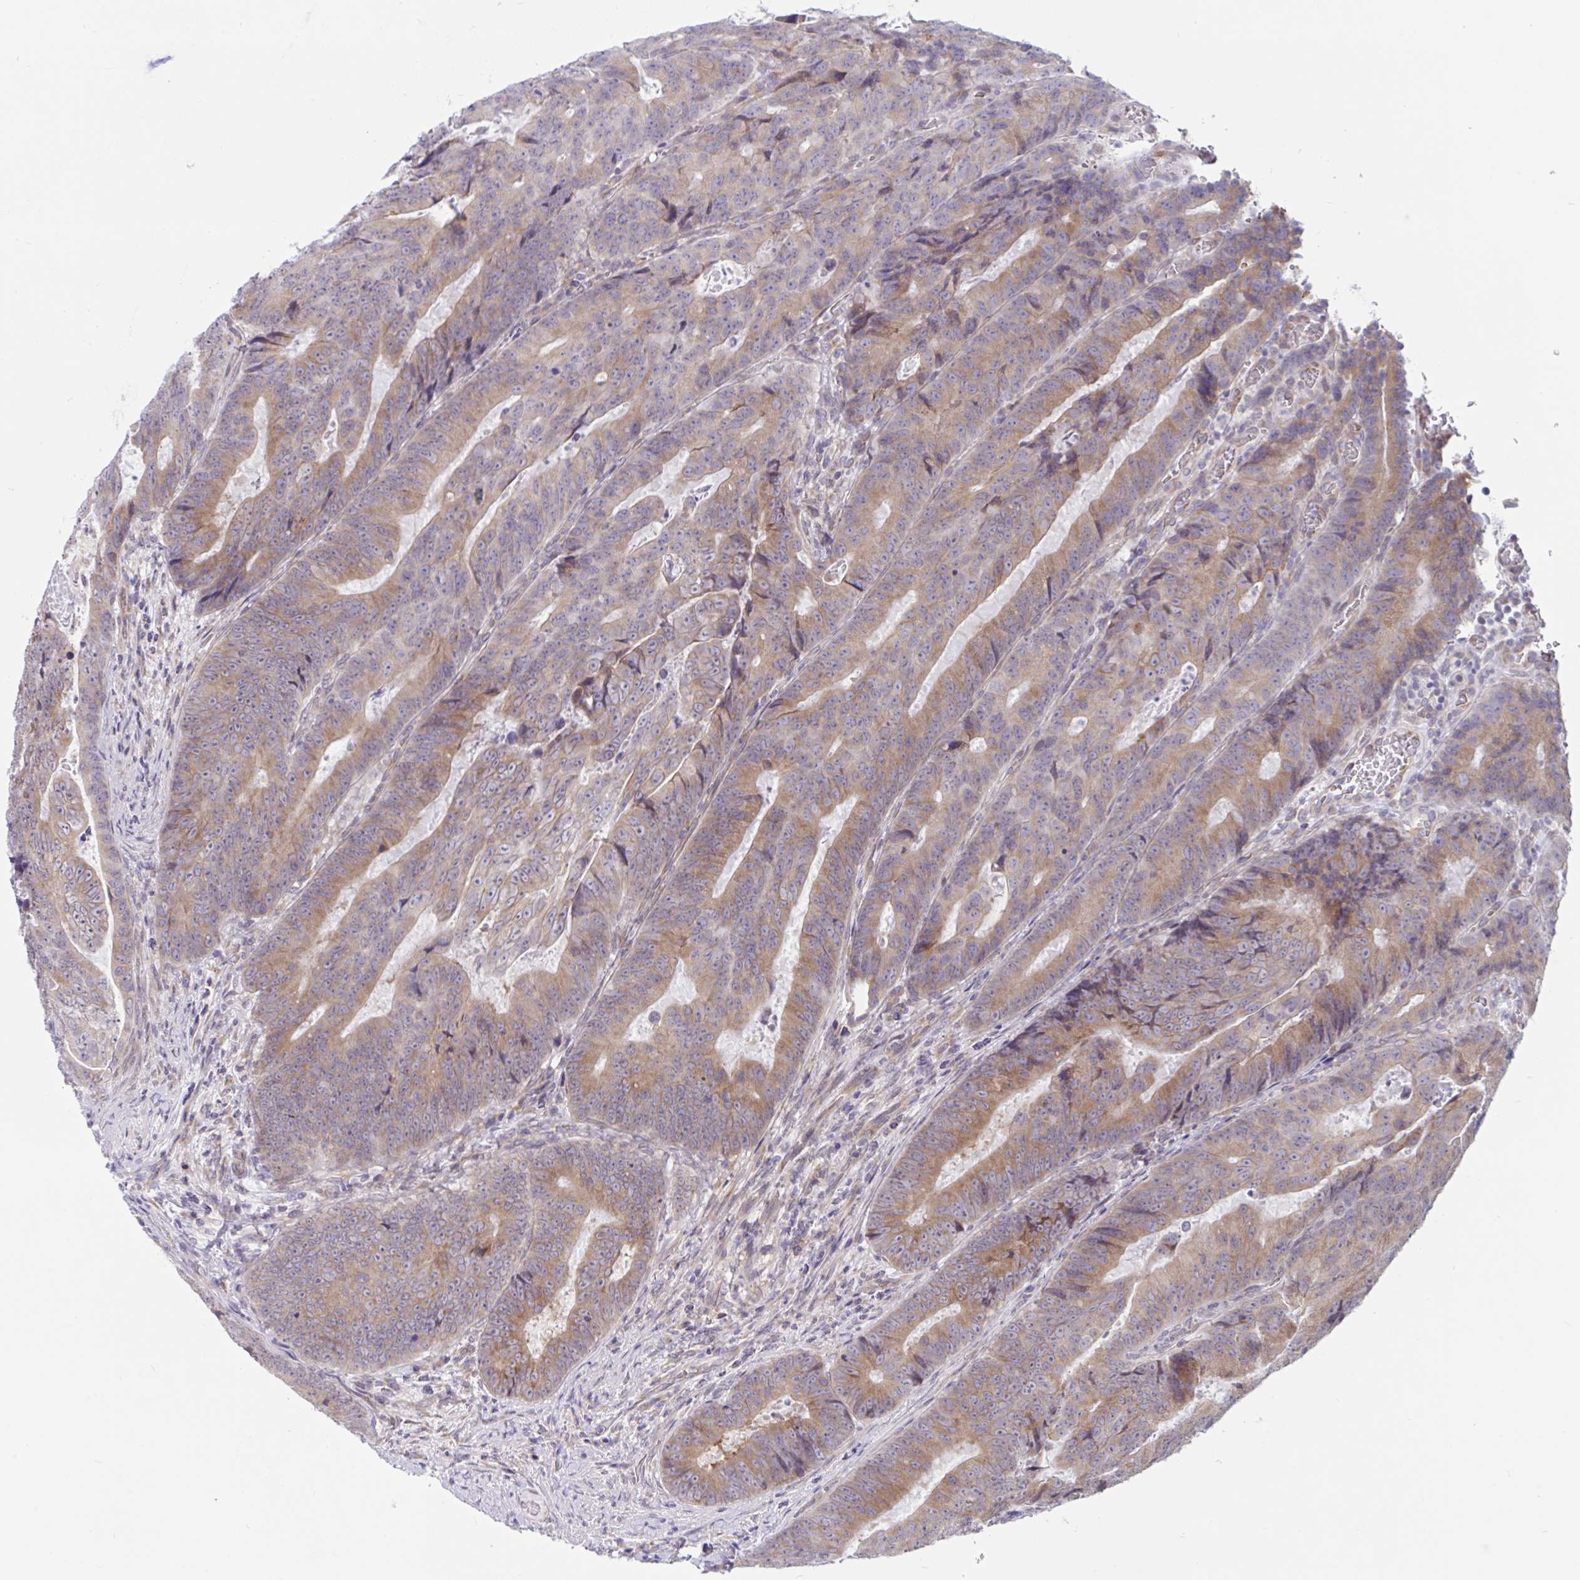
{"staining": {"intensity": "moderate", "quantity": ">75%", "location": "cytoplasmic/membranous"}, "tissue": "colorectal cancer", "cell_type": "Tumor cells", "image_type": "cancer", "snomed": [{"axis": "morphology", "description": "Adenocarcinoma, NOS"}, {"axis": "topography", "description": "Colon"}], "caption": "Protein expression analysis of human colorectal adenocarcinoma reveals moderate cytoplasmic/membranous expression in about >75% of tumor cells.", "gene": "CAMLG", "patient": {"sex": "female", "age": 48}}